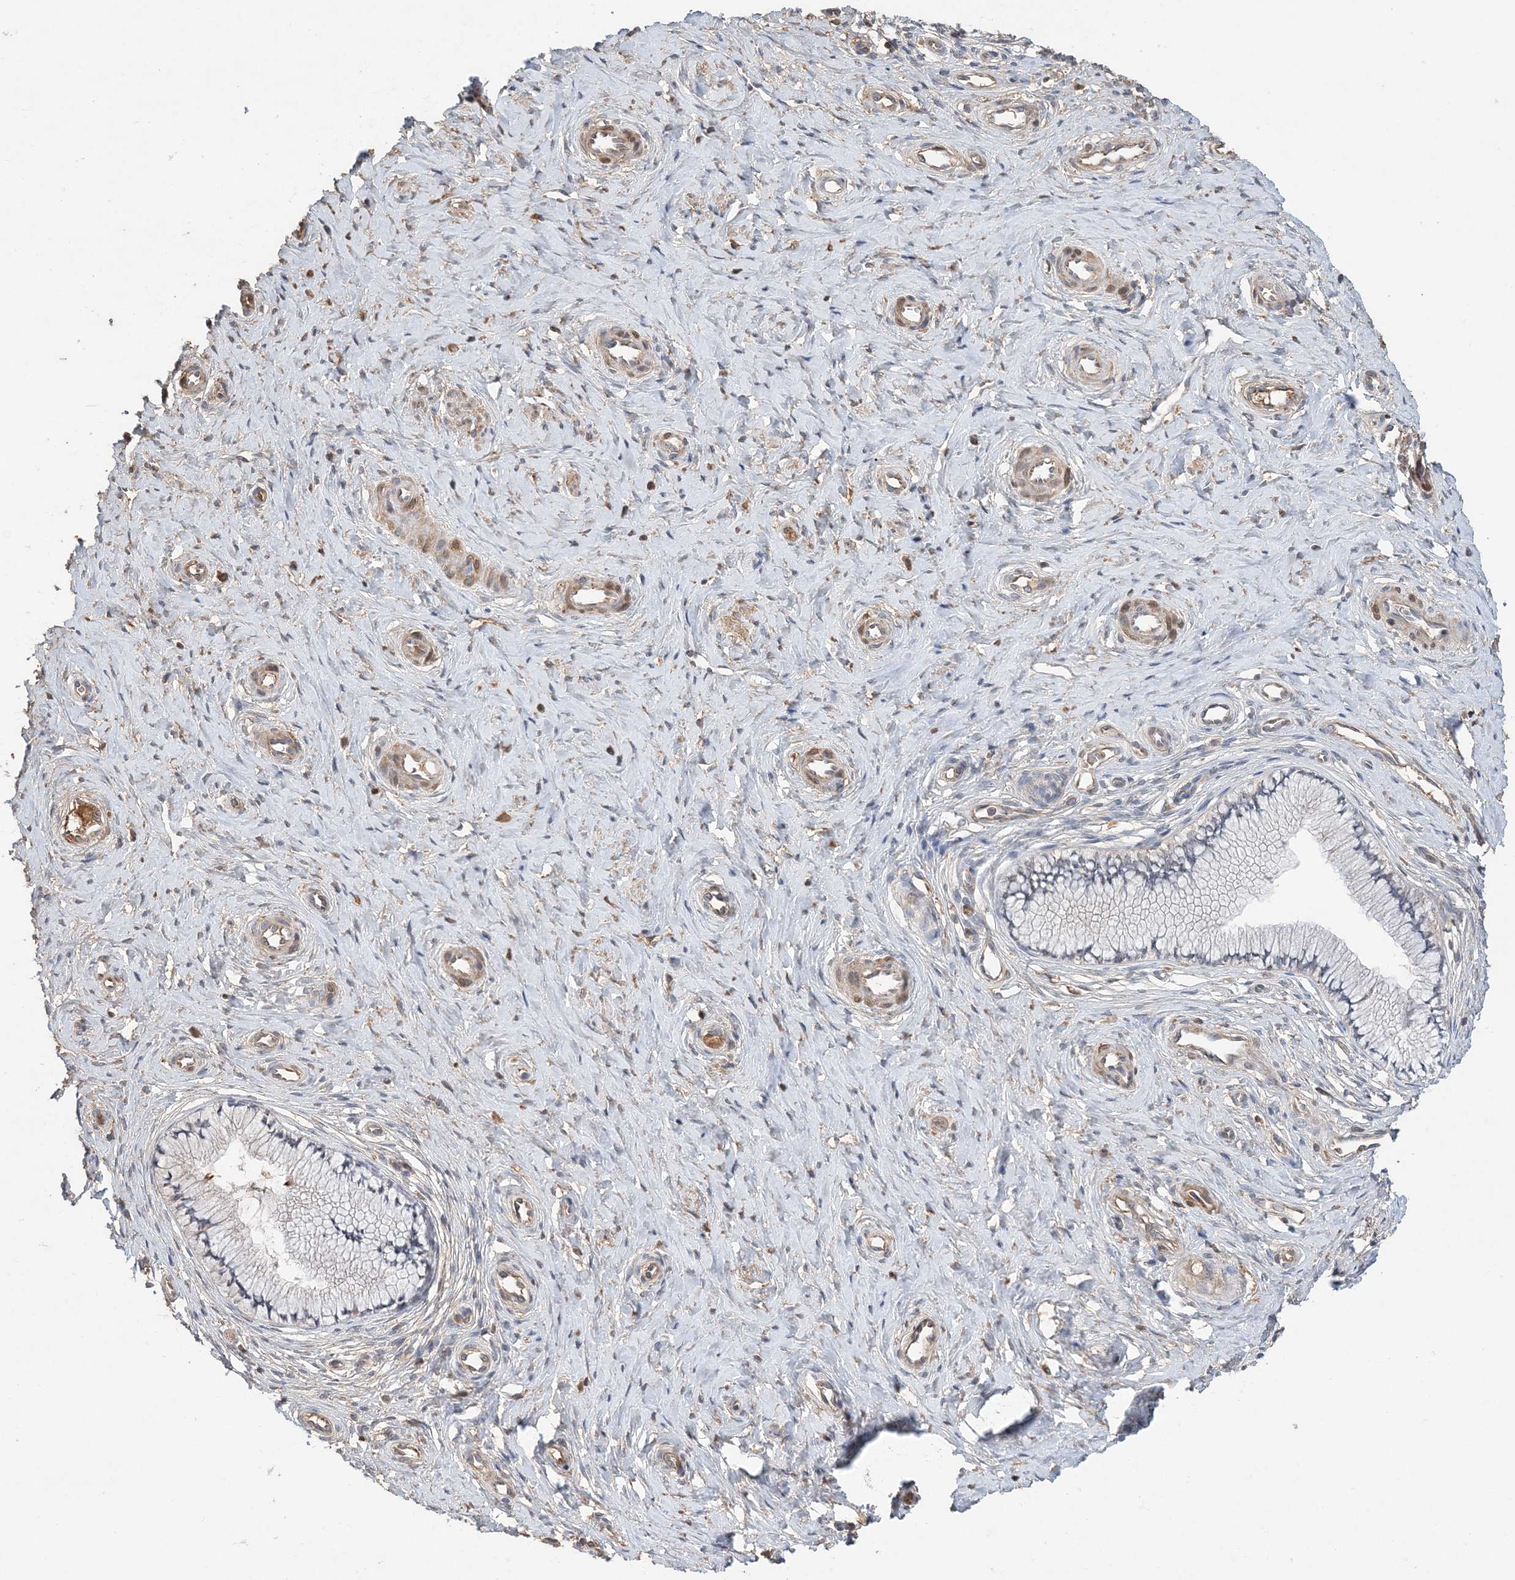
{"staining": {"intensity": "moderate", "quantity": "25%-75%", "location": "cytoplasmic/membranous"}, "tissue": "cervix", "cell_type": "Glandular cells", "image_type": "normal", "snomed": [{"axis": "morphology", "description": "Normal tissue, NOS"}, {"axis": "topography", "description": "Cervix"}], "caption": "About 25%-75% of glandular cells in benign cervix exhibit moderate cytoplasmic/membranous protein staining as visualized by brown immunohistochemical staining.", "gene": "SYCP3", "patient": {"sex": "female", "age": 36}}